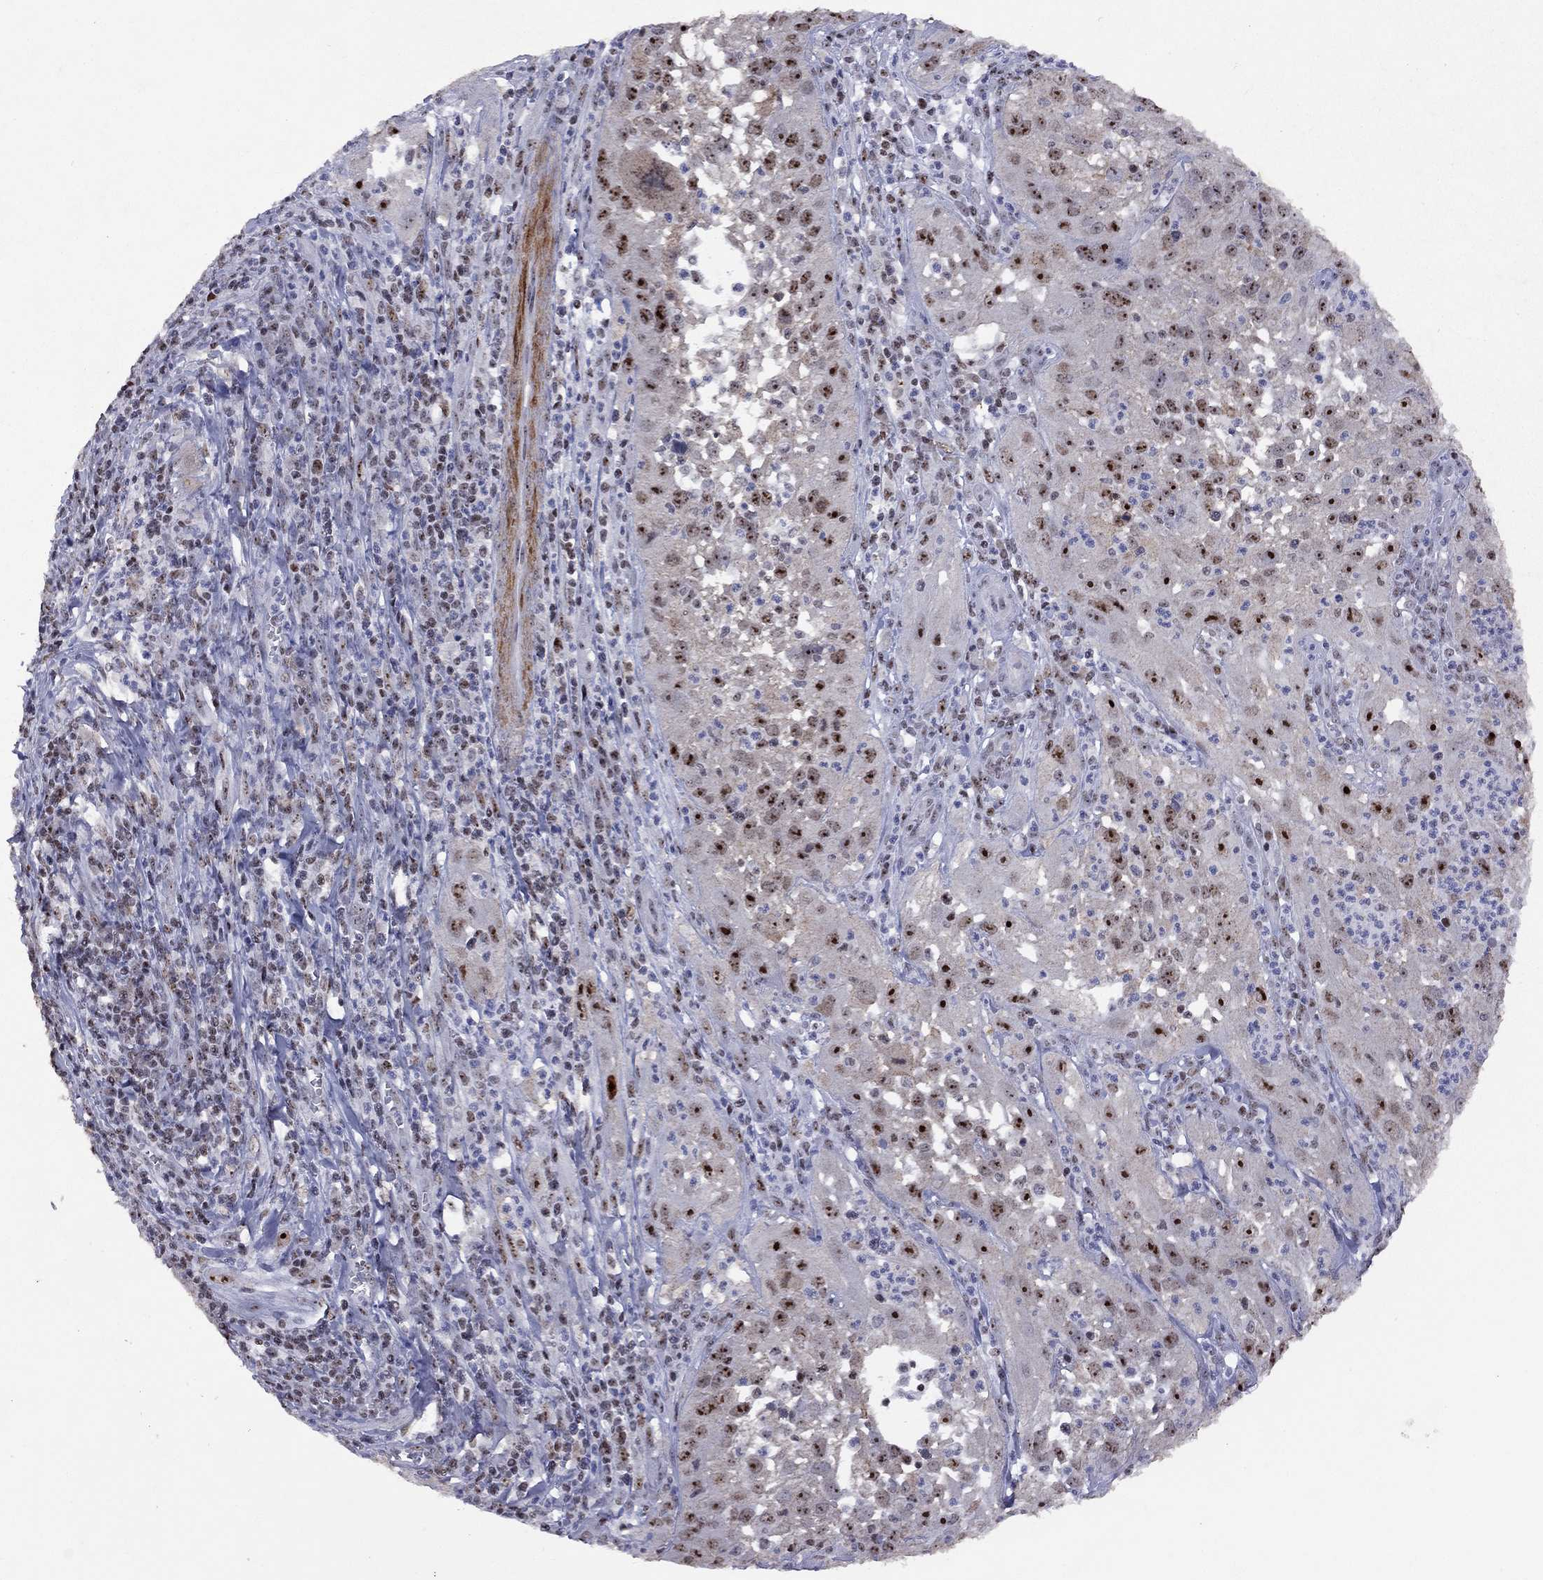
{"staining": {"intensity": "strong", "quantity": ">75%", "location": "nuclear"}, "tissue": "cervical cancer", "cell_type": "Tumor cells", "image_type": "cancer", "snomed": [{"axis": "morphology", "description": "Squamous cell carcinoma, NOS"}, {"axis": "topography", "description": "Cervix"}], "caption": "Immunohistochemistry photomicrograph of neoplastic tissue: cervical cancer stained using immunohistochemistry (IHC) exhibits high levels of strong protein expression localized specifically in the nuclear of tumor cells, appearing as a nuclear brown color.", "gene": "SPOUT1", "patient": {"sex": "female", "age": 32}}